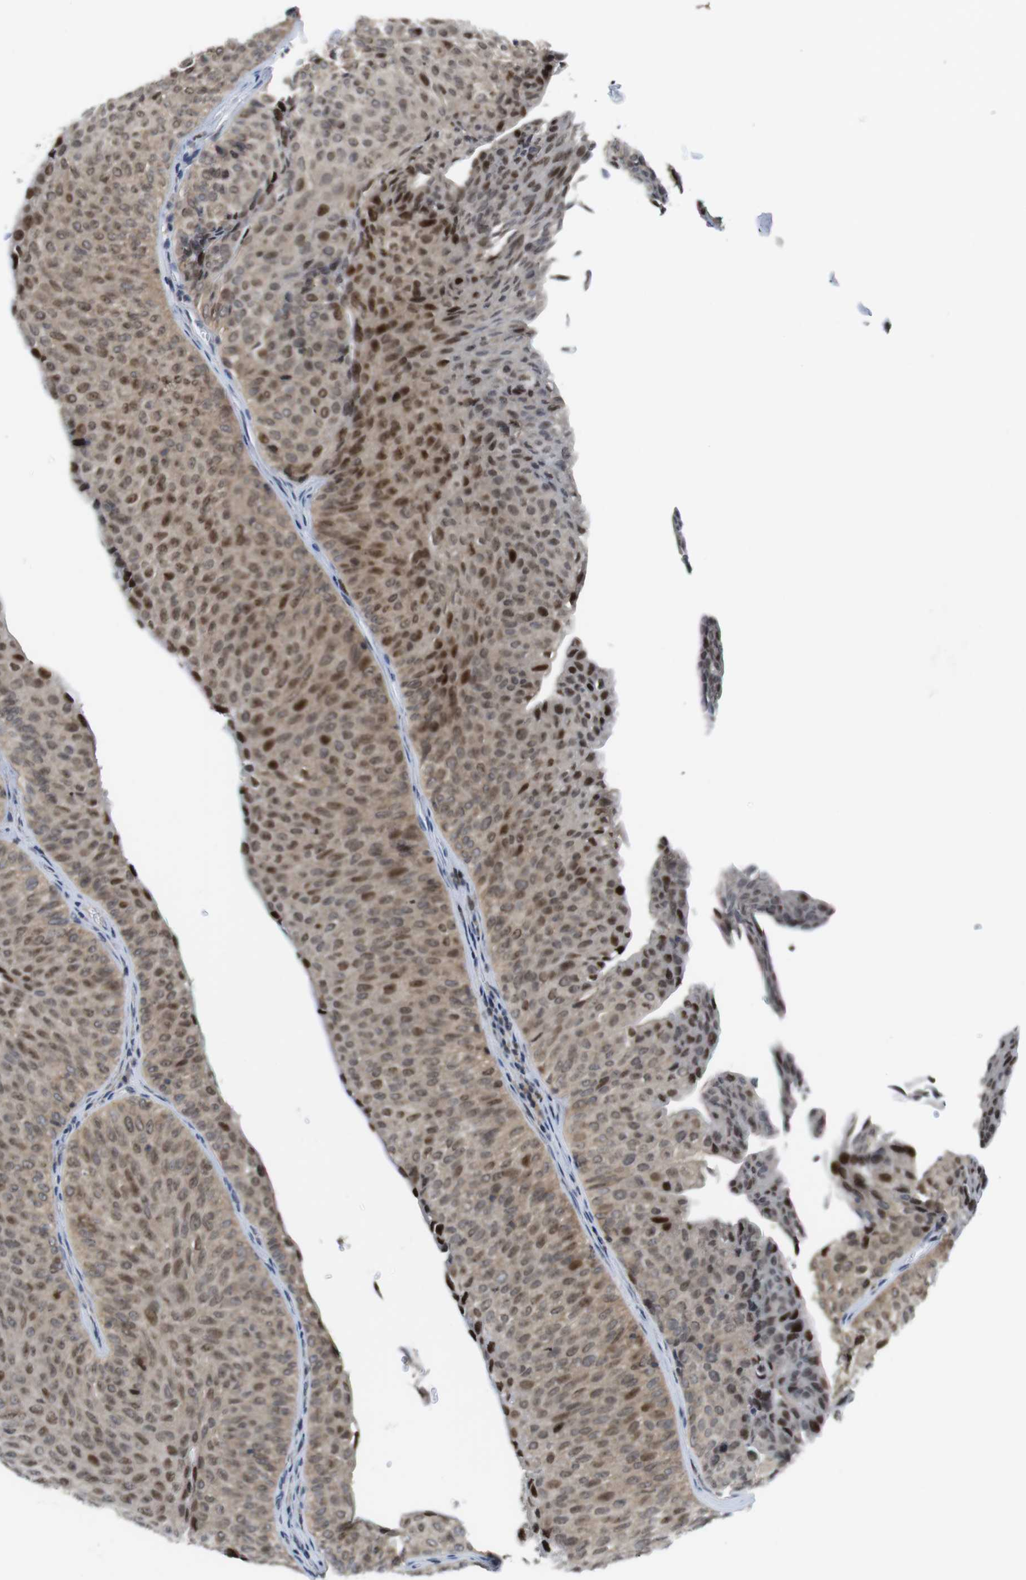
{"staining": {"intensity": "moderate", "quantity": "25%-75%", "location": "cytoplasmic/membranous,nuclear"}, "tissue": "urothelial cancer", "cell_type": "Tumor cells", "image_type": "cancer", "snomed": [{"axis": "morphology", "description": "Urothelial carcinoma, Low grade"}, {"axis": "topography", "description": "Urinary bladder"}], "caption": "There is medium levels of moderate cytoplasmic/membranous and nuclear positivity in tumor cells of urothelial carcinoma (low-grade), as demonstrated by immunohistochemical staining (brown color).", "gene": "RCC1", "patient": {"sex": "male", "age": 78}}